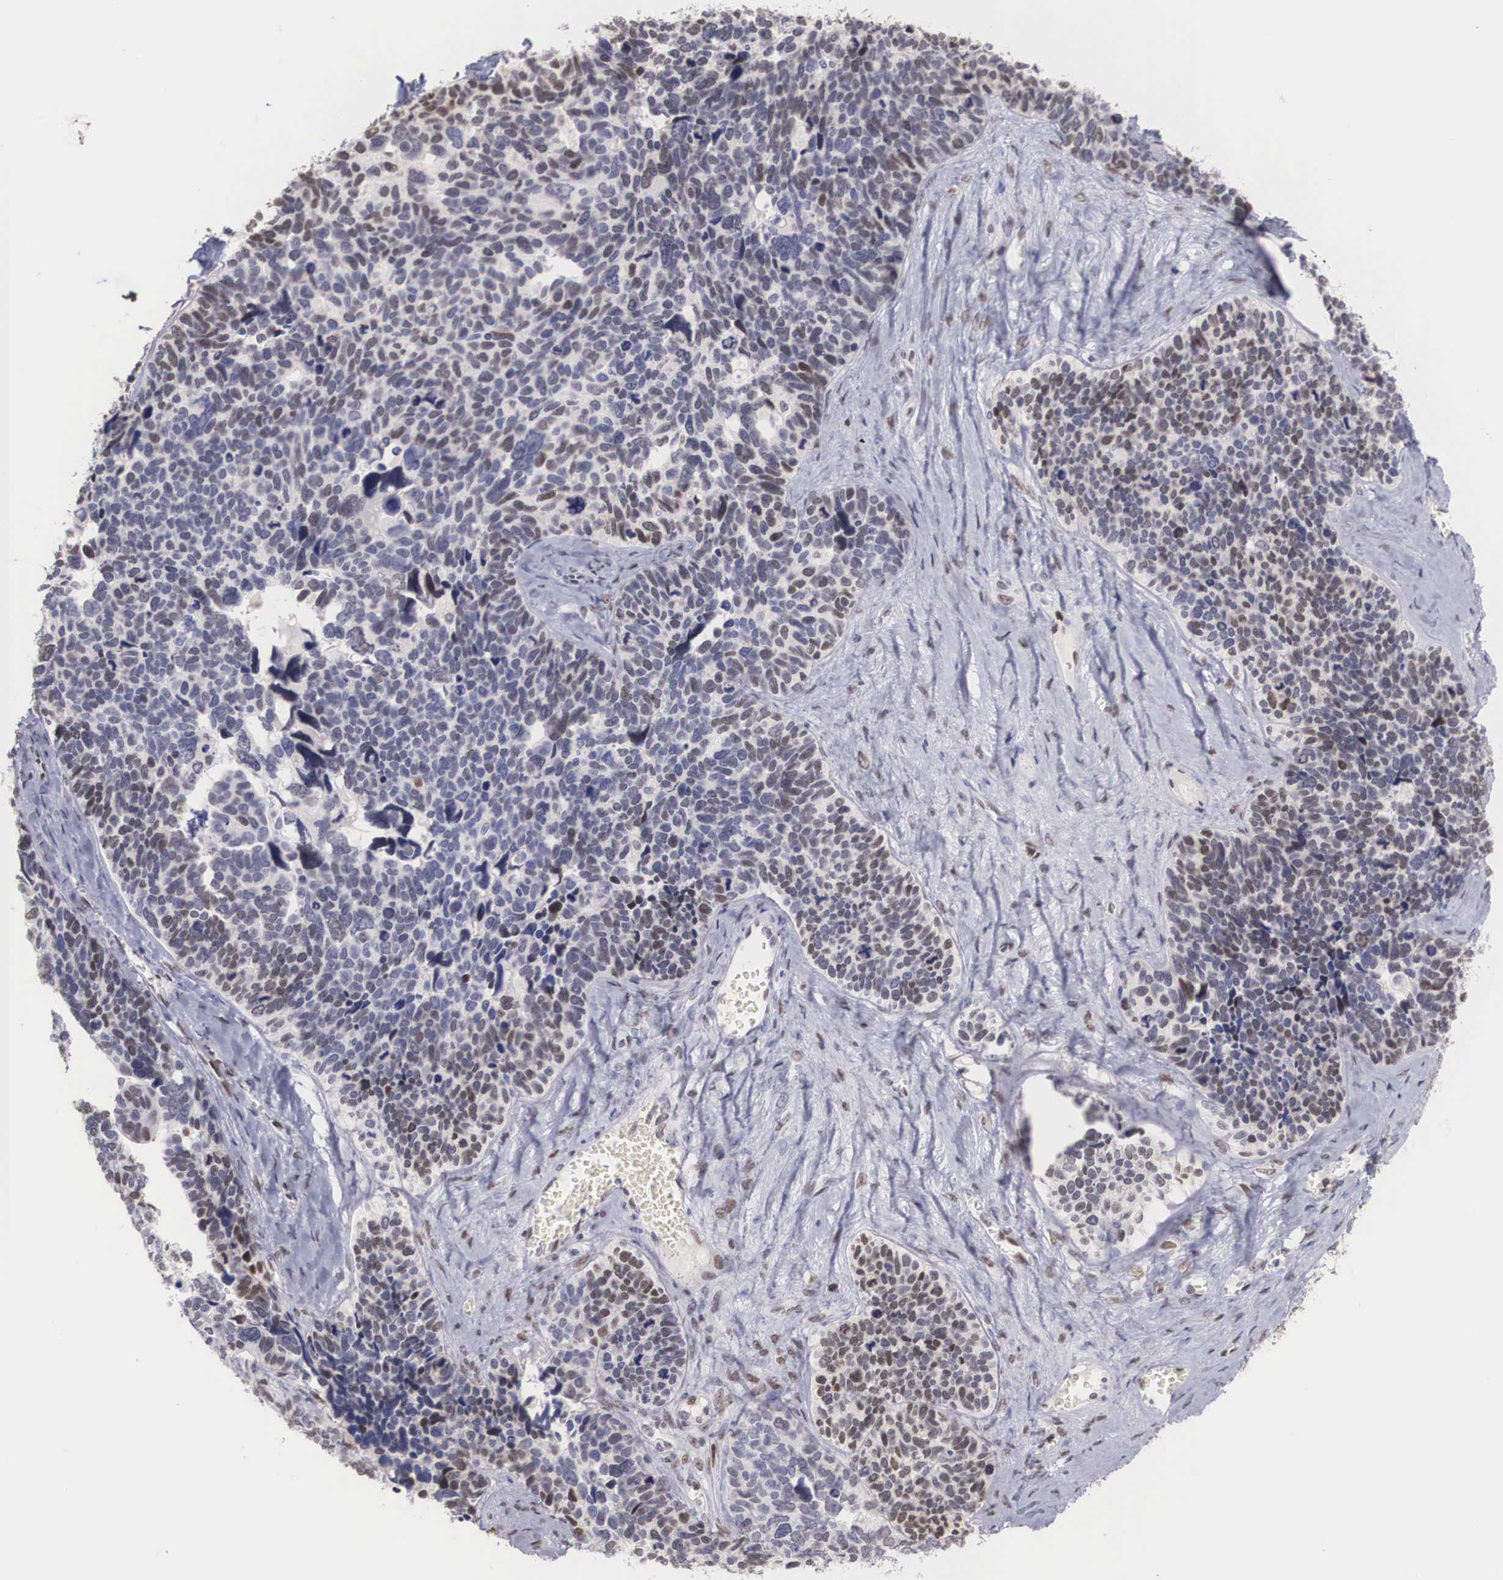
{"staining": {"intensity": "moderate", "quantity": "25%-75%", "location": "nuclear"}, "tissue": "ovarian cancer", "cell_type": "Tumor cells", "image_type": "cancer", "snomed": [{"axis": "morphology", "description": "Cystadenocarcinoma, serous, NOS"}, {"axis": "topography", "description": "Ovary"}], "caption": "Immunohistochemical staining of human ovarian cancer exhibits moderate nuclear protein staining in approximately 25%-75% of tumor cells.", "gene": "HMGN5", "patient": {"sex": "female", "age": 77}}